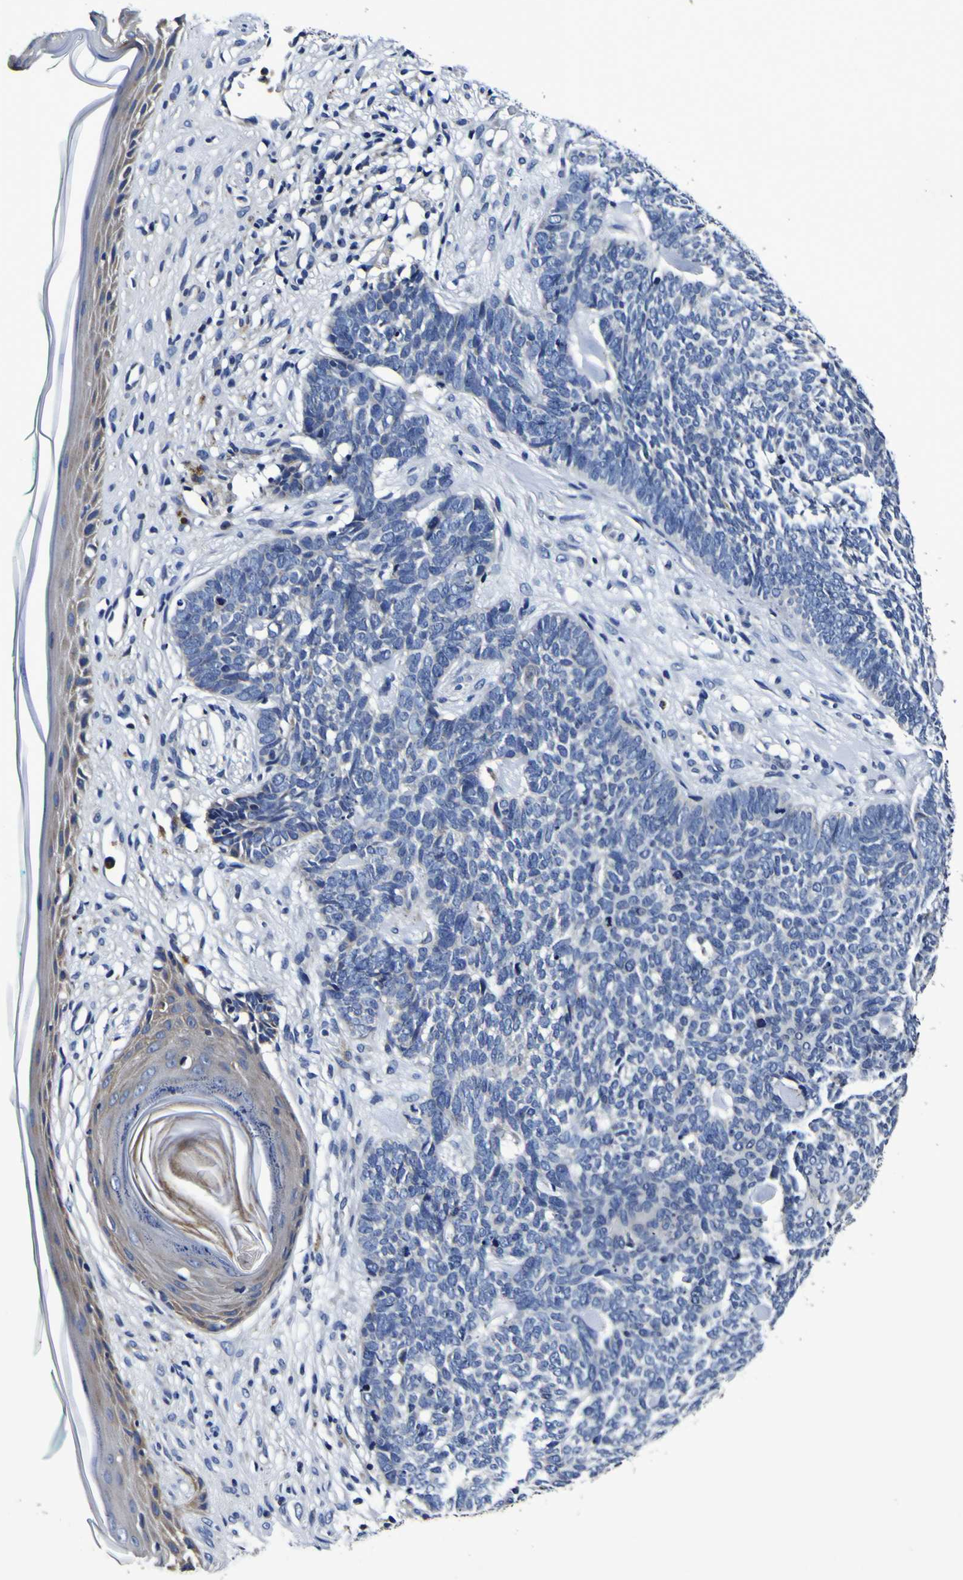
{"staining": {"intensity": "negative", "quantity": "none", "location": "none"}, "tissue": "skin cancer", "cell_type": "Tumor cells", "image_type": "cancer", "snomed": [{"axis": "morphology", "description": "Basal cell carcinoma"}, {"axis": "topography", "description": "Skin"}], "caption": "Tumor cells show no significant protein staining in skin cancer.", "gene": "PANK4", "patient": {"sex": "female", "age": 84}}